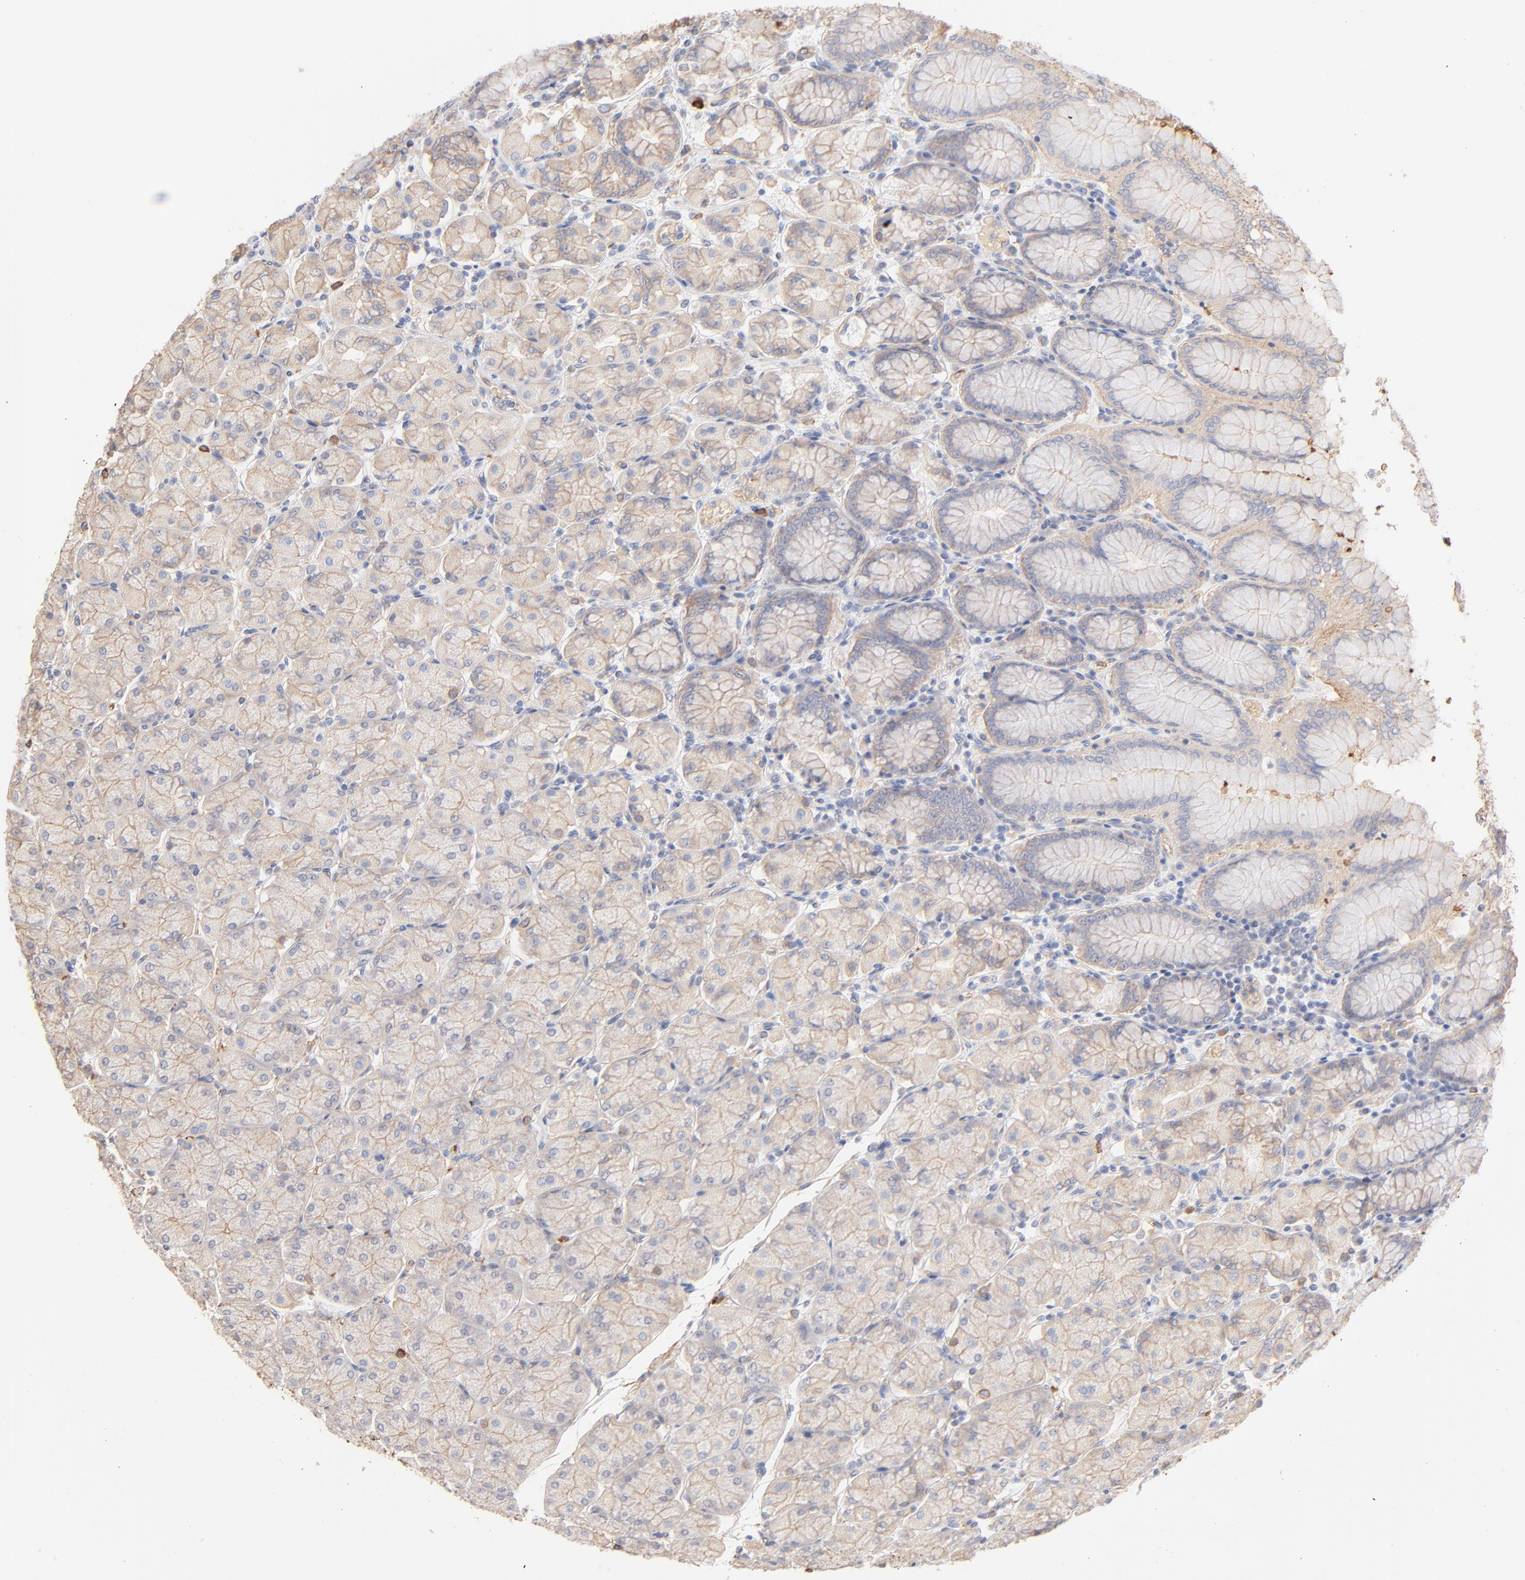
{"staining": {"intensity": "weak", "quantity": "25%-75%", "location": "cytoplasmic/membranous"}, "tissue": "stomach", "cell_type": "Glandular cells", "image_type": "normal", "snomed": [{"axis": "morphology", "description": "Normal tissue, NOS"}, {"axis": "topography", "description": "Stomach, upper"}, {"axis": "topography", "description": "Stomach"}], "caption": "High-magnification brightfield microscopy of normal stomach stained with DAB (brown) and counterstained with hematoxylin (blue). glandular cells exhibit weak cytoplasmic/membranous positivity is identified in about25%-75% of cells.", "gene": "SPTB", "patient": {"sex": "male", "age": 76}}